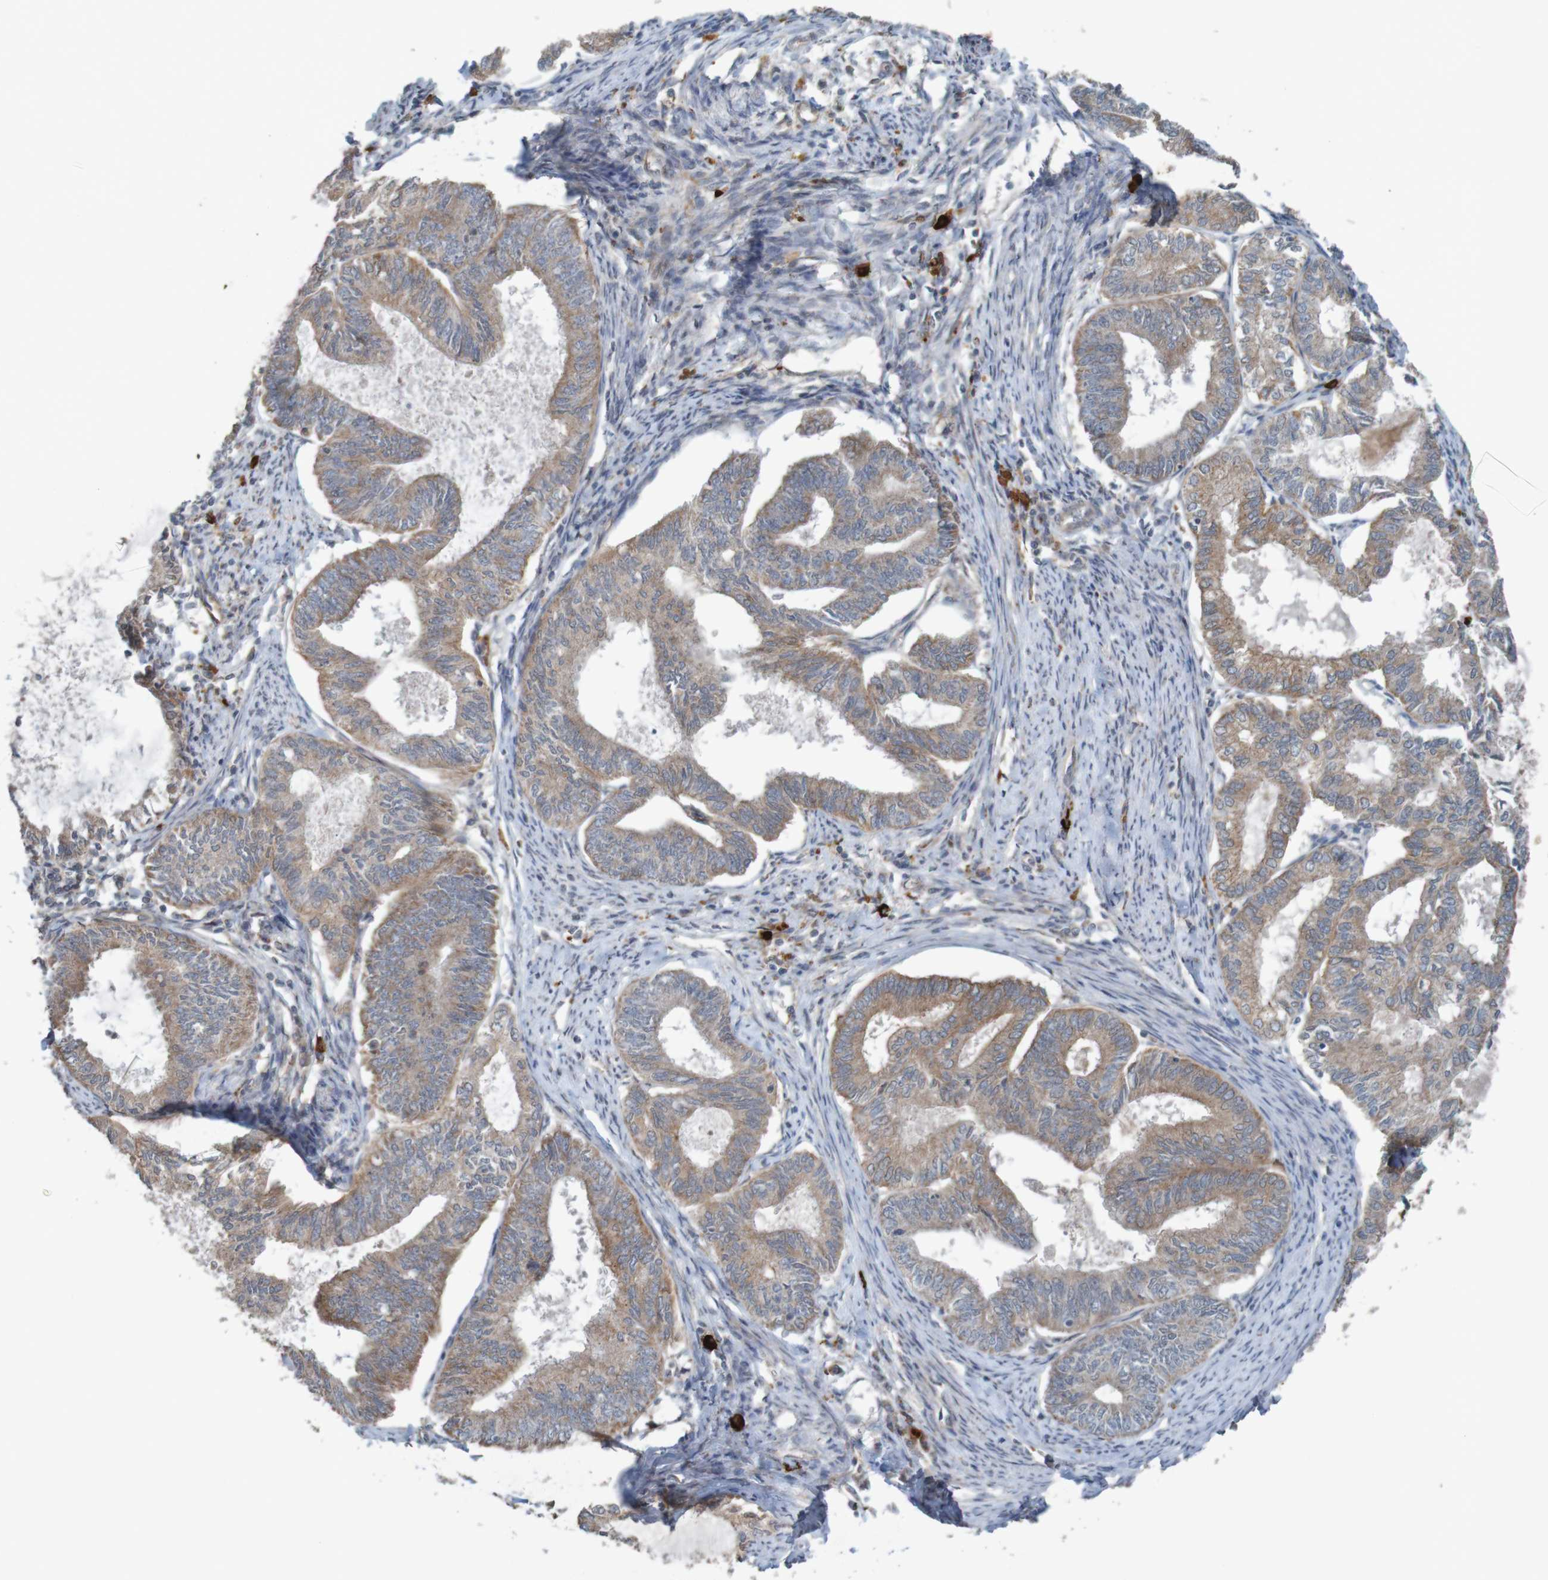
{"staining": {"intensity": "moderate", "quantity": ">75%", "location": "cytoplasmic/membranous"}, "tissue": "endometrial cancer", "cell_type": "Tumor cells", "image_type": "cancer", "snomed": [{"axis": "morphology", "description": "Adenocarcinoma, NOS"}, {"axis": "topography", "description": "Endometrium"}], "caption": "An immunohistochemistry histopathology image of neoplastic tissue is shown. Protein staining in brown highlights moderate cytoplasmic/membranous positivity in adenocarcinoma (endometrial) within tumor cells. (DAB (3,3'-diaminobenzidine) IHC with brightfield microscopy, high magnification).", "gene": "B3GAT2", "patient": {"sex": "female", "age": 86}}